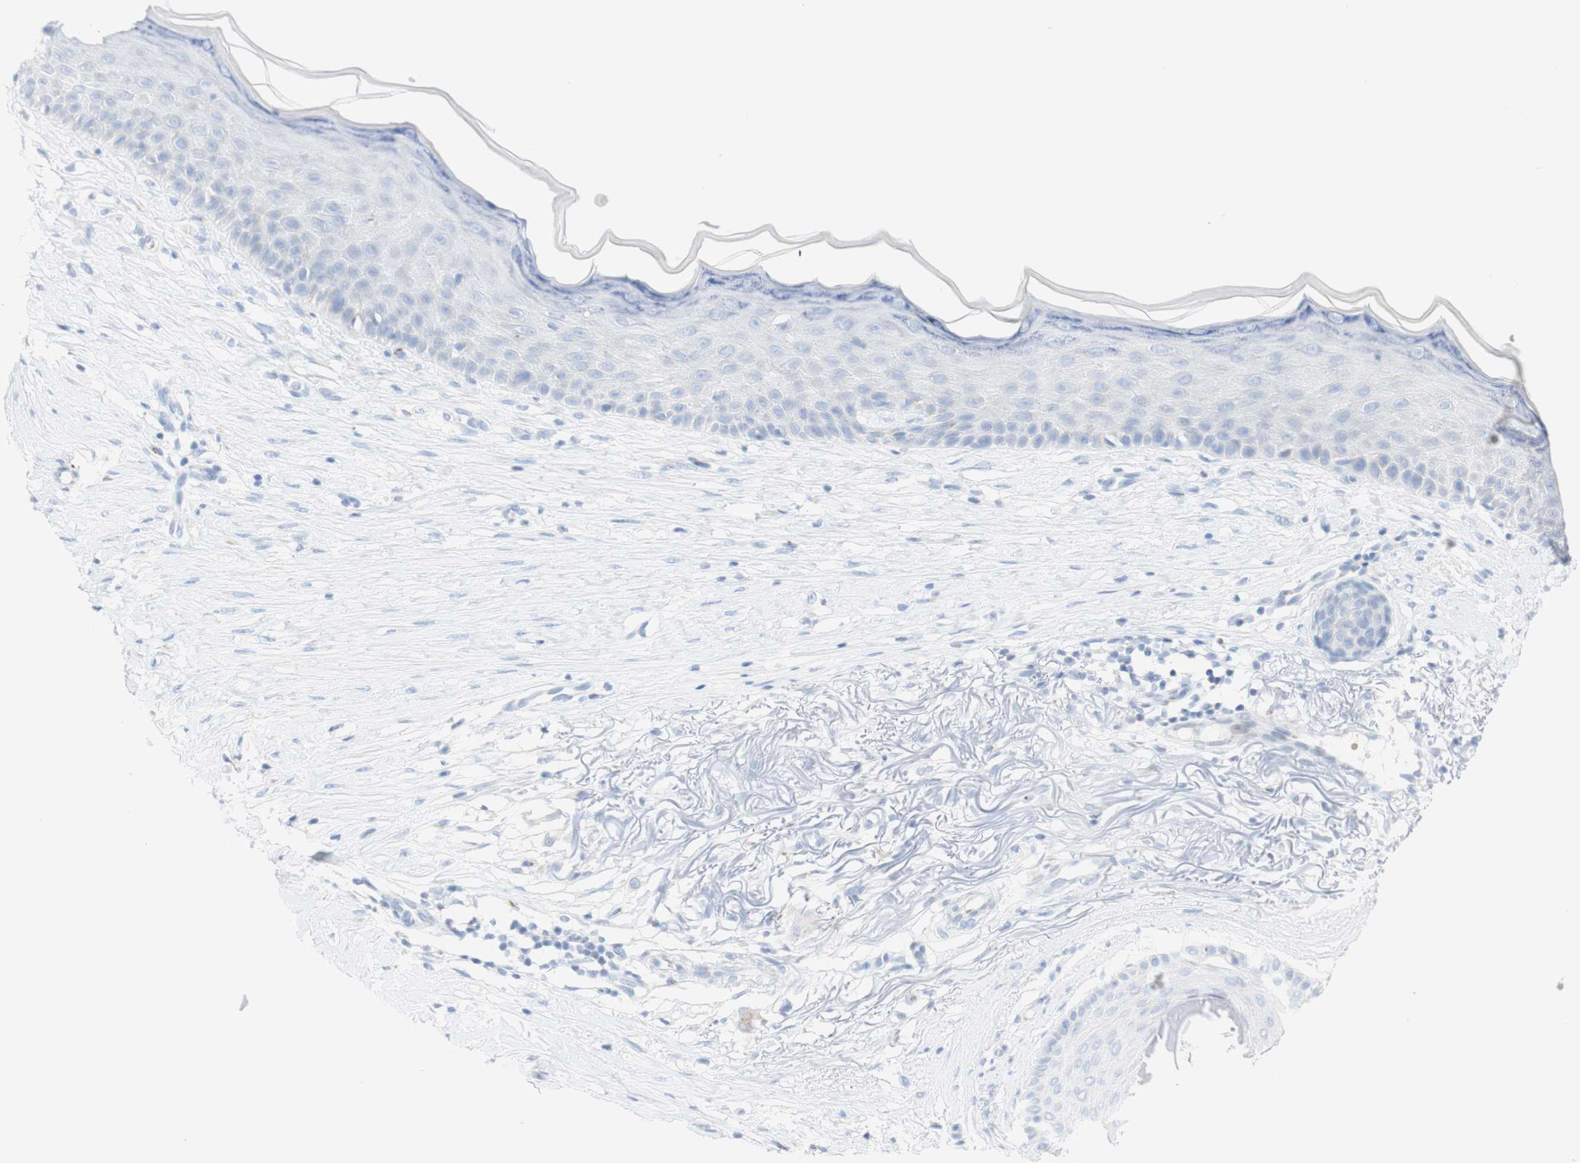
{"staining": {"intensity": "negative", "quantity": "none", "location": "none"}, "tissue": "skin cancer", "cell_type": "Tumor cells", "image_type": "cancer", "snomed": [{"axis": "morphology", "description": "Basal cell carcinoma"}, {"axis": "topography", "description": "Skin"}], "caption": "Skin cancer stained for a protein using immunohistochemistry (IHC) reveals no staining tumor cells.", "gene": "MANEA", "patient": {"sex": "female", "age": 70}}